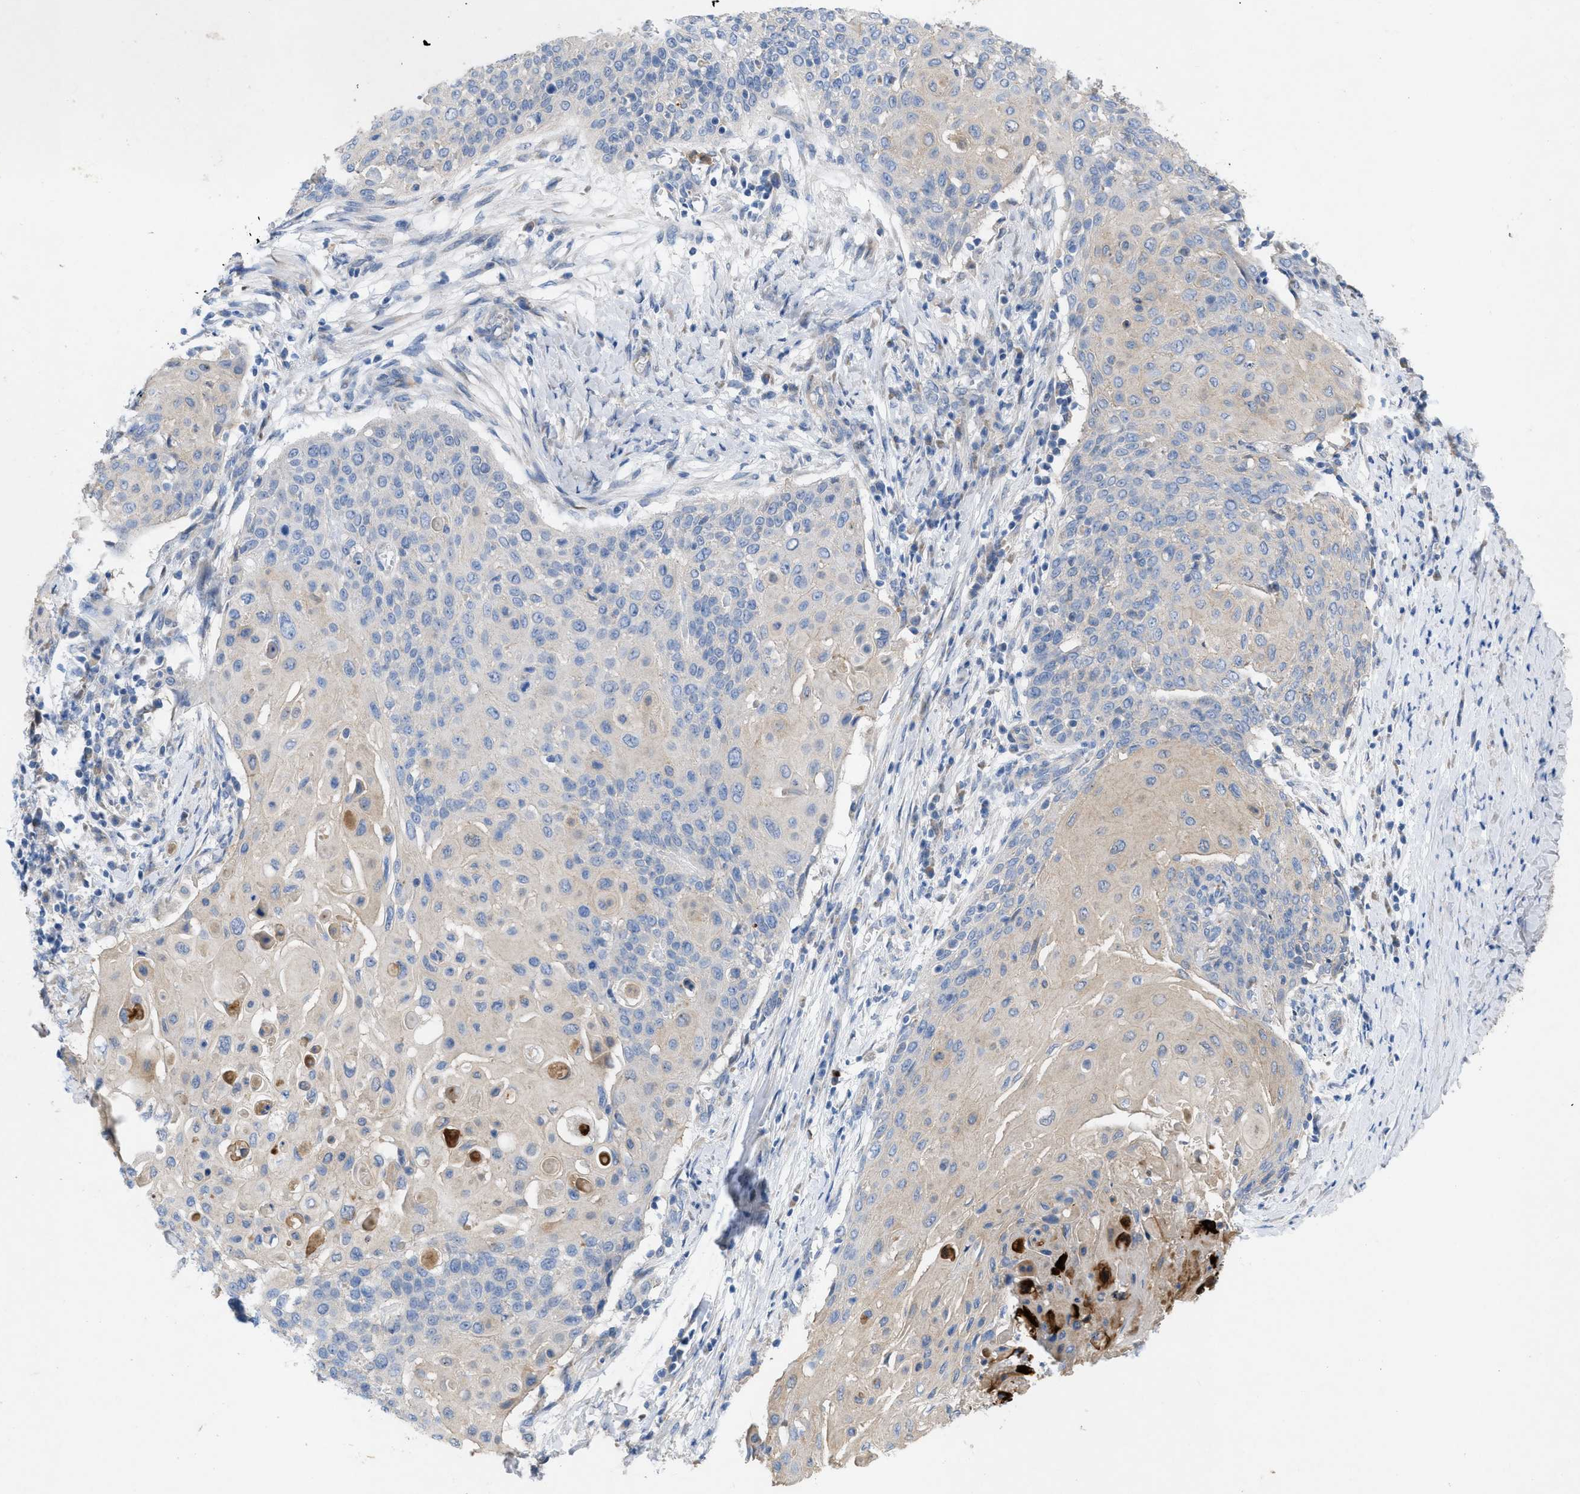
{"staining": {"intensity": "negative", "quantity": "none", "location": "none"}, "tissue": "cervical cancer", "cell_type": "Tumor cells", "image_type": "cancer", "snomed": [{"axis": "morphology", "description": "Squamous cell carcinoma, NOS"}, {"axis": "topography", "description": "Cervix"}], "caption": "Human squamous cell carcinoma (cervical) stained for a protein using immunohistochemistry (IHC) shows no staining in tumor cells.", "gene": "PLPPR5", "patient": {"sex": "female", "age": 39}}